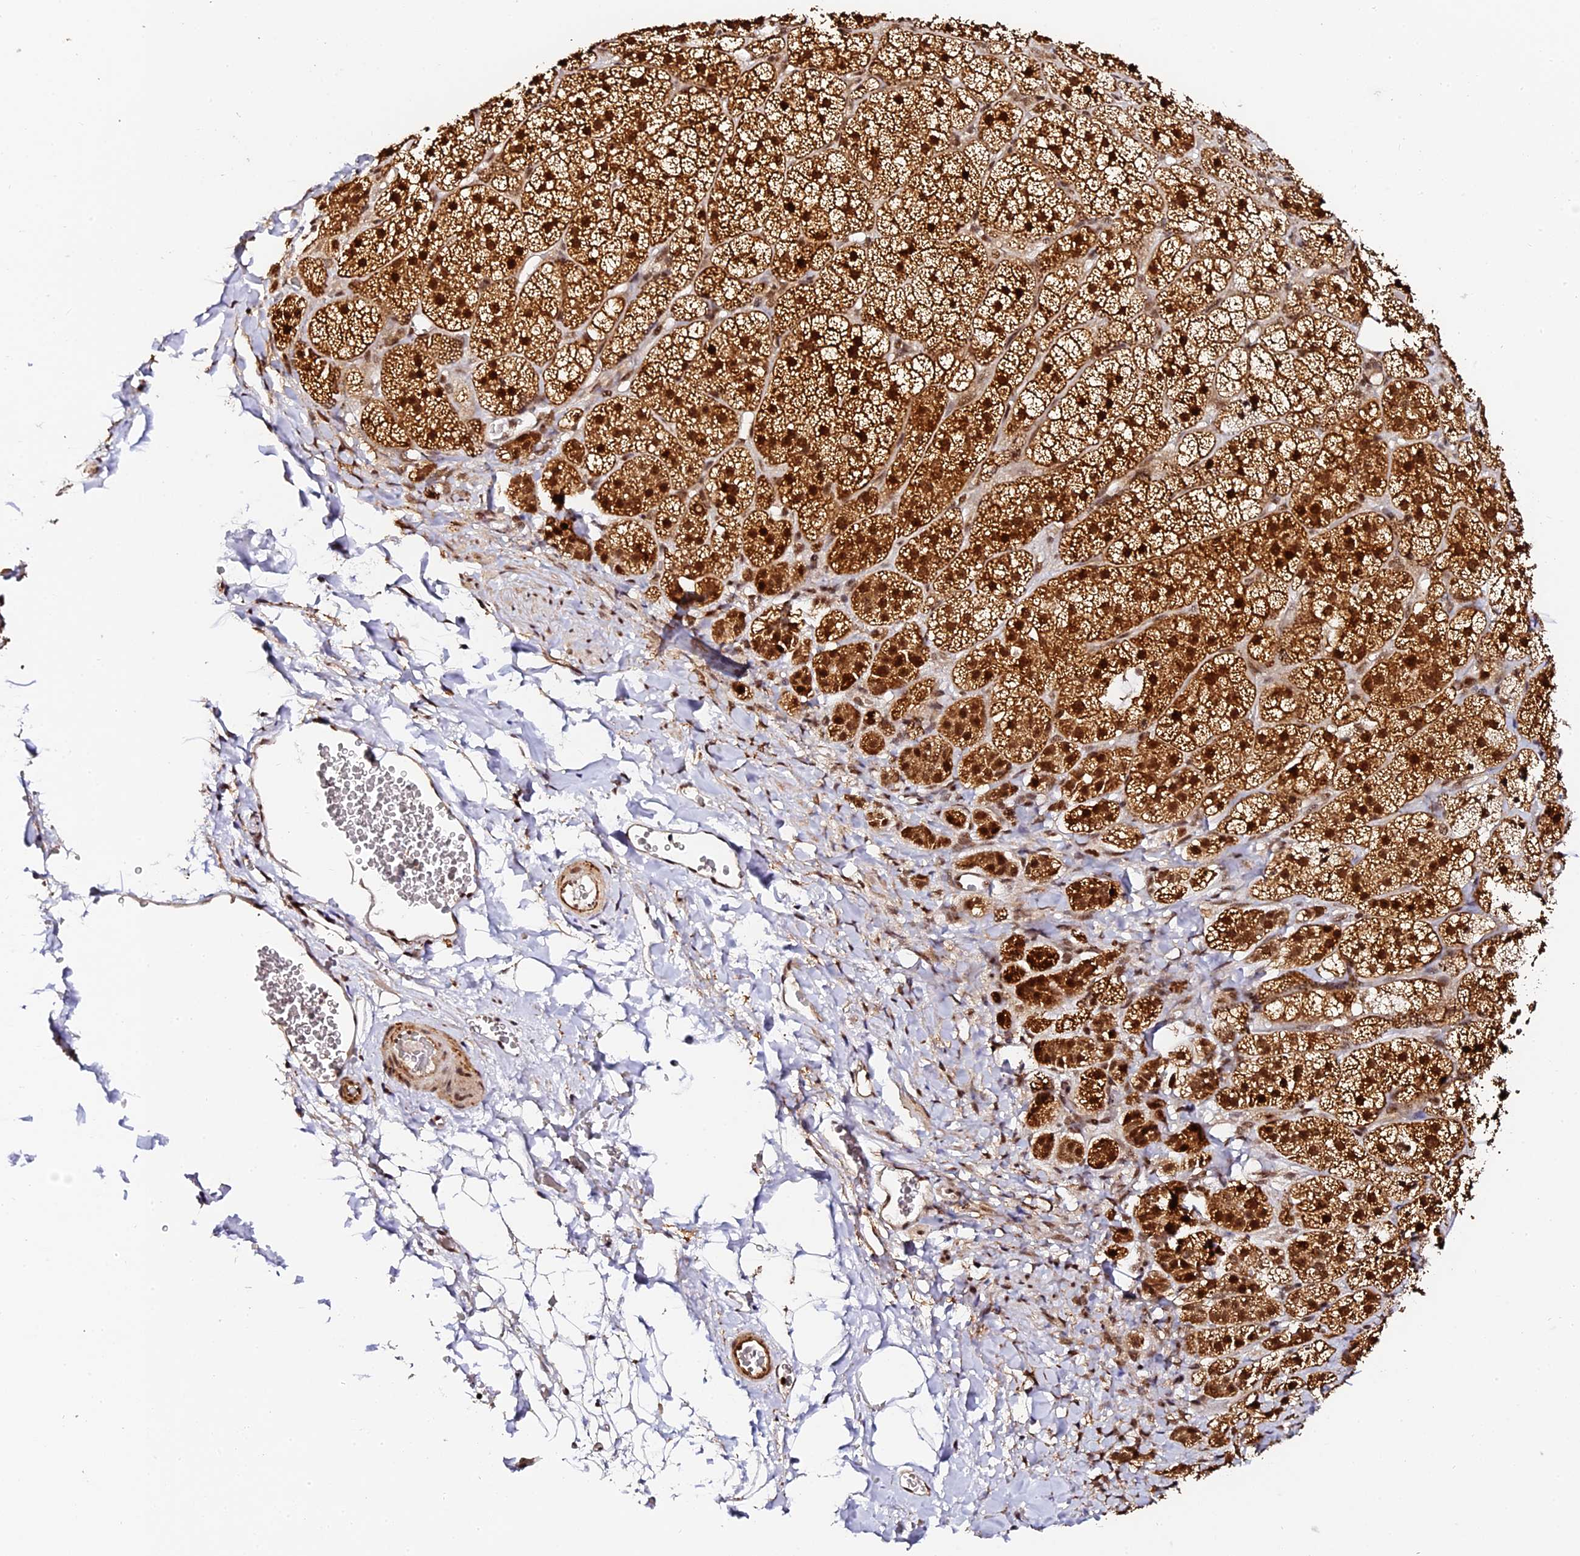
{"staining": {"intensity": "strong", "quantity": ">75%", "location": "cytoplasmic/membranous,nuclear"}, "tissue": "adrenal gland", "cell_type": "Glandular cells", "image_type": "normal", "snomed": [{"axis": "morphology", "description": "Normal tissue, NOS"}, {"axis": "topography", "description": "Adrenal gland"}], "caption": "This micrograph shows unremarkable adrenal gland stained with IHC to label a protein in brown. The cytoplasmic/membranous,nuclear of glandular cells show strong positivity for the protein. Nuclei are counter-stained blue.", "gene": "MCRS1", "patient": {"sex": "female", "age": 44}}